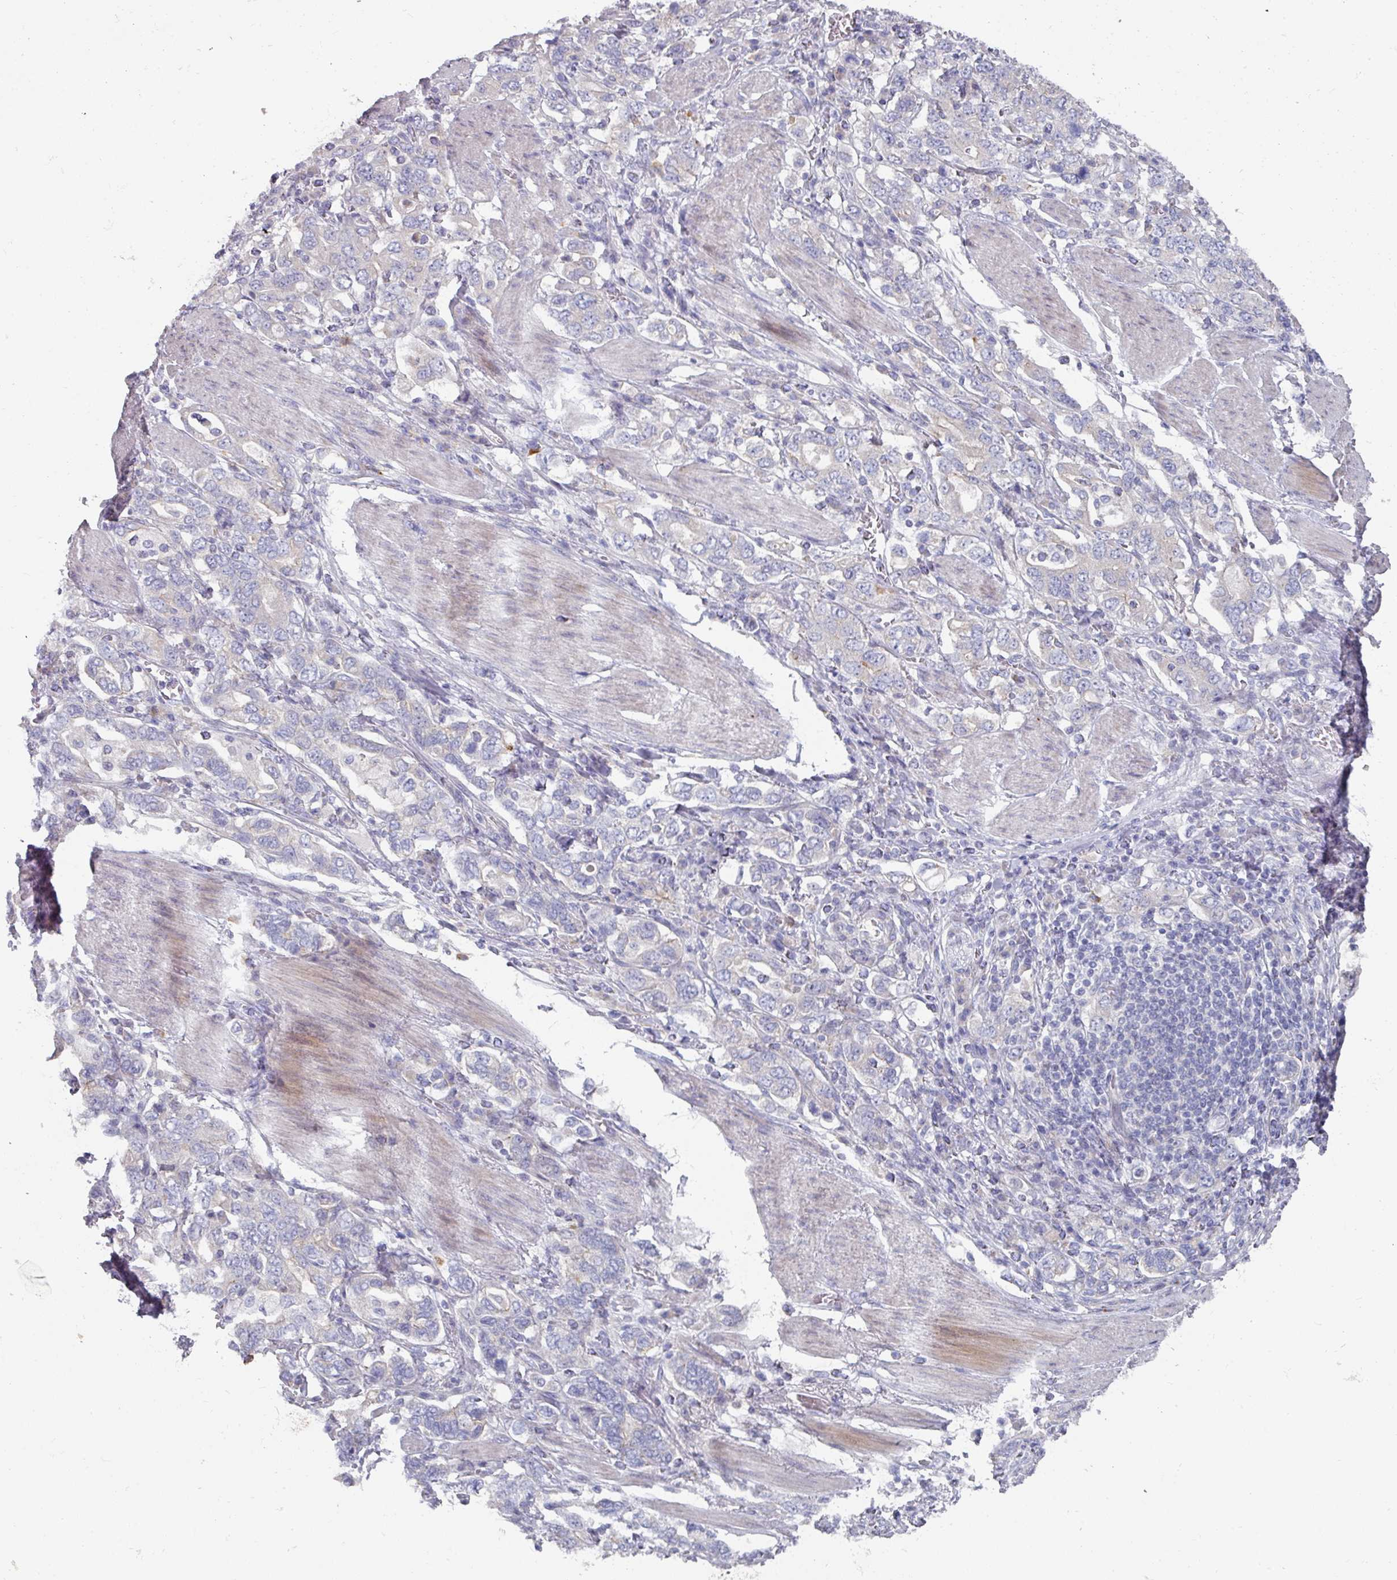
{"staining": {"intensity": "negative", "quantity": "none", "location": "none"}, "tissue": "stomach cancer", "cell_type": "Tumor cells", "image_type": "cancer", "snomed": [{"axis": "morphology", "description": "Adenocarcinoma, NOS"}, {"axis": "topography", "description": "Stomach, upper"}, {"axis": "topography", "description": "Stomach"}], "caption": "The photomicrograph displays no staining of tumor cells in stomach cancer (adenocarcinoma). (DAB (3,3'-diaminobenzidine) immunohistochemistry (IHC) visualized using brightfield microscopy, high magnification).", "gene": "NT5C1A", "patient": {"sex": "male", "age": 62}}